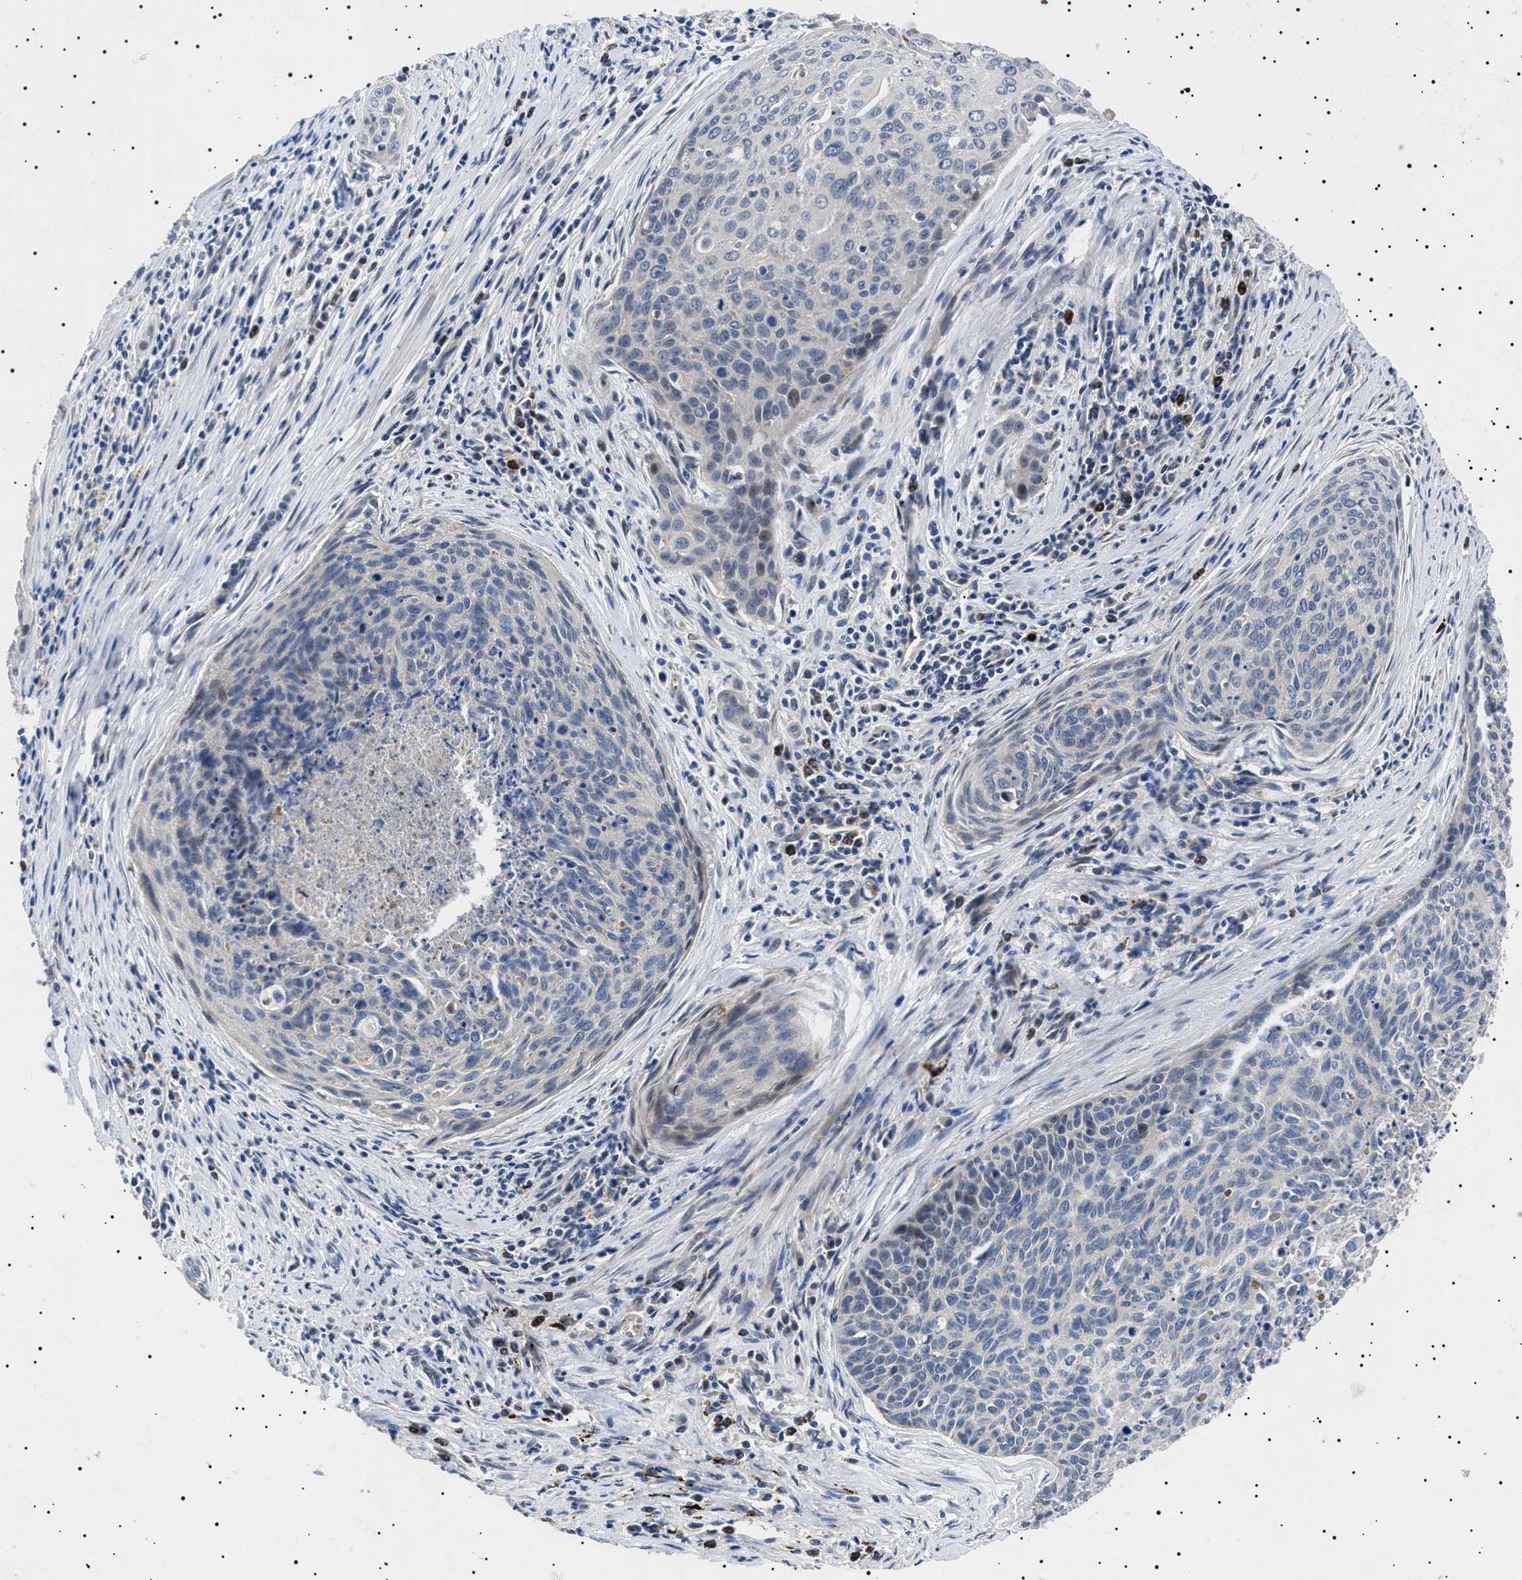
{"staining": {"intensity": "negative", "quantity": "none", "location": "none"}, "tissue": "cervical cancer", "cell_type": "Tumor cells", "image_type": "cancer", "snomed": [{"axis": "morphology", "description": "Squamous cell carcinoma, NOS"}, {"axis": "topography", "description": "Cervix"}], "caption": "Protein analysis of cervical cancer reveals no significant positivity in tumor cells.", "gene": "PTRH1", "patient": {"sex": "female", "age": 55}}